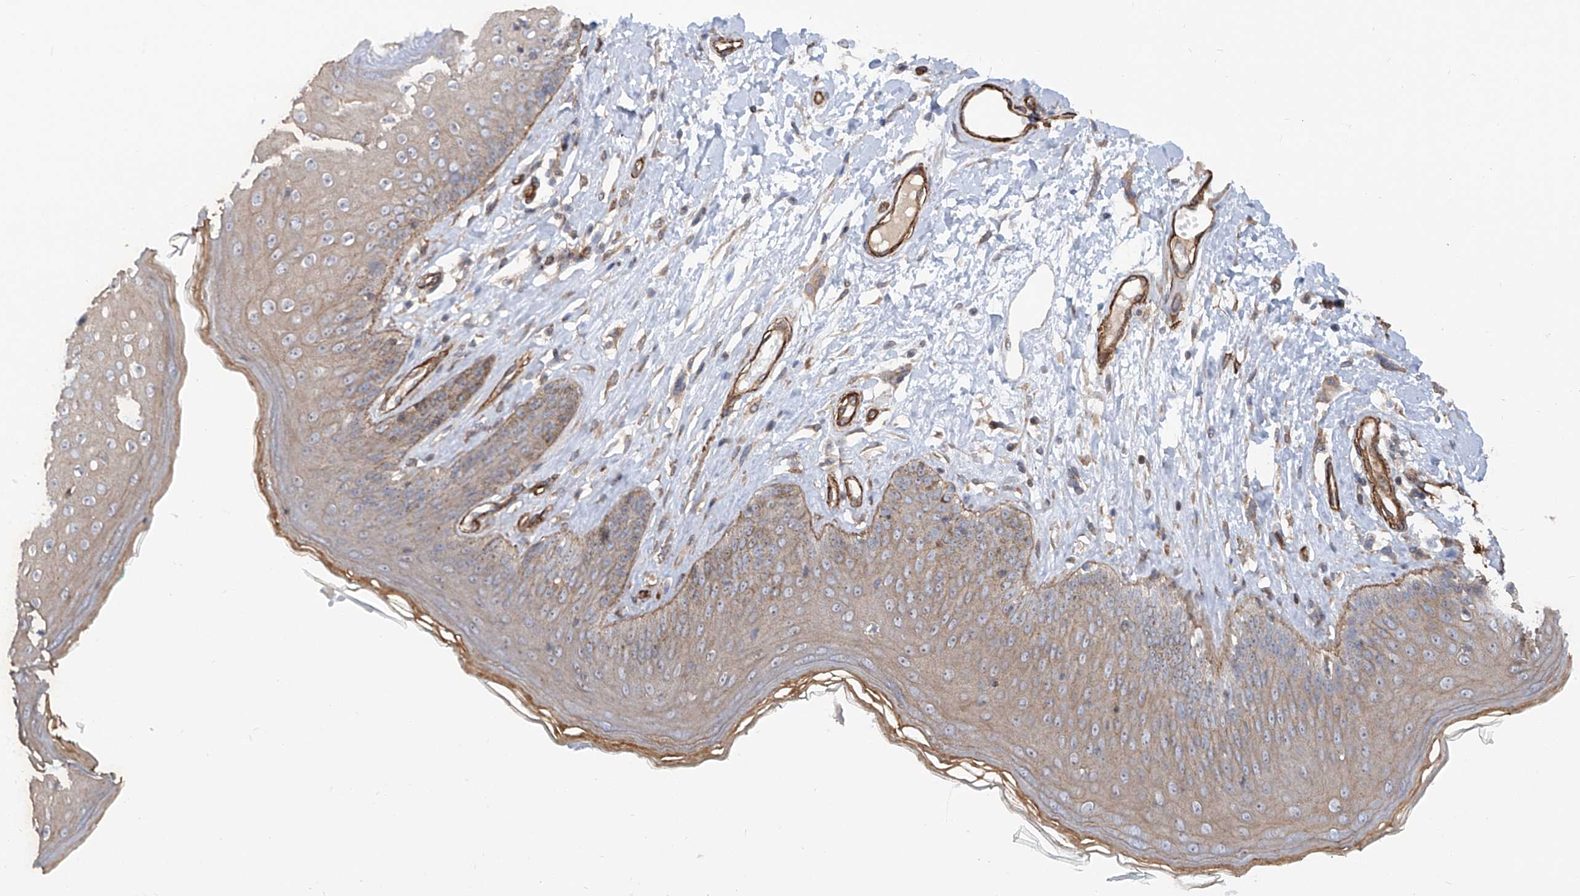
{"staining": {"intensity": "moderate", "quantity": ">75%", "location": "cytoplasmic/membranous"}, "tissue": "skin", "cell_type": "Epidermal cells", "image_type": "normal", "snomed": [{"axis": "morphology", "description": "Normal tissue, NOS"}, {"axis": "morphology", "description": "Squamous cell carcinoma, NOS"}, {"axis": "topography", "description": "Vulva"}], "caption": "Skin was stained to show a protein in brown. There is medium levels of moderate cytoplasmic/membranous expression in approximately >75% of epidermal cells. (Stains: DAB (3,3'-diaminobenzidine) in brown, nuclei in blue, Microscopy: brightfield microscopy at high magnification).", "gene": "ZNF490", "patient": {"sex": "female", "age": 85}}